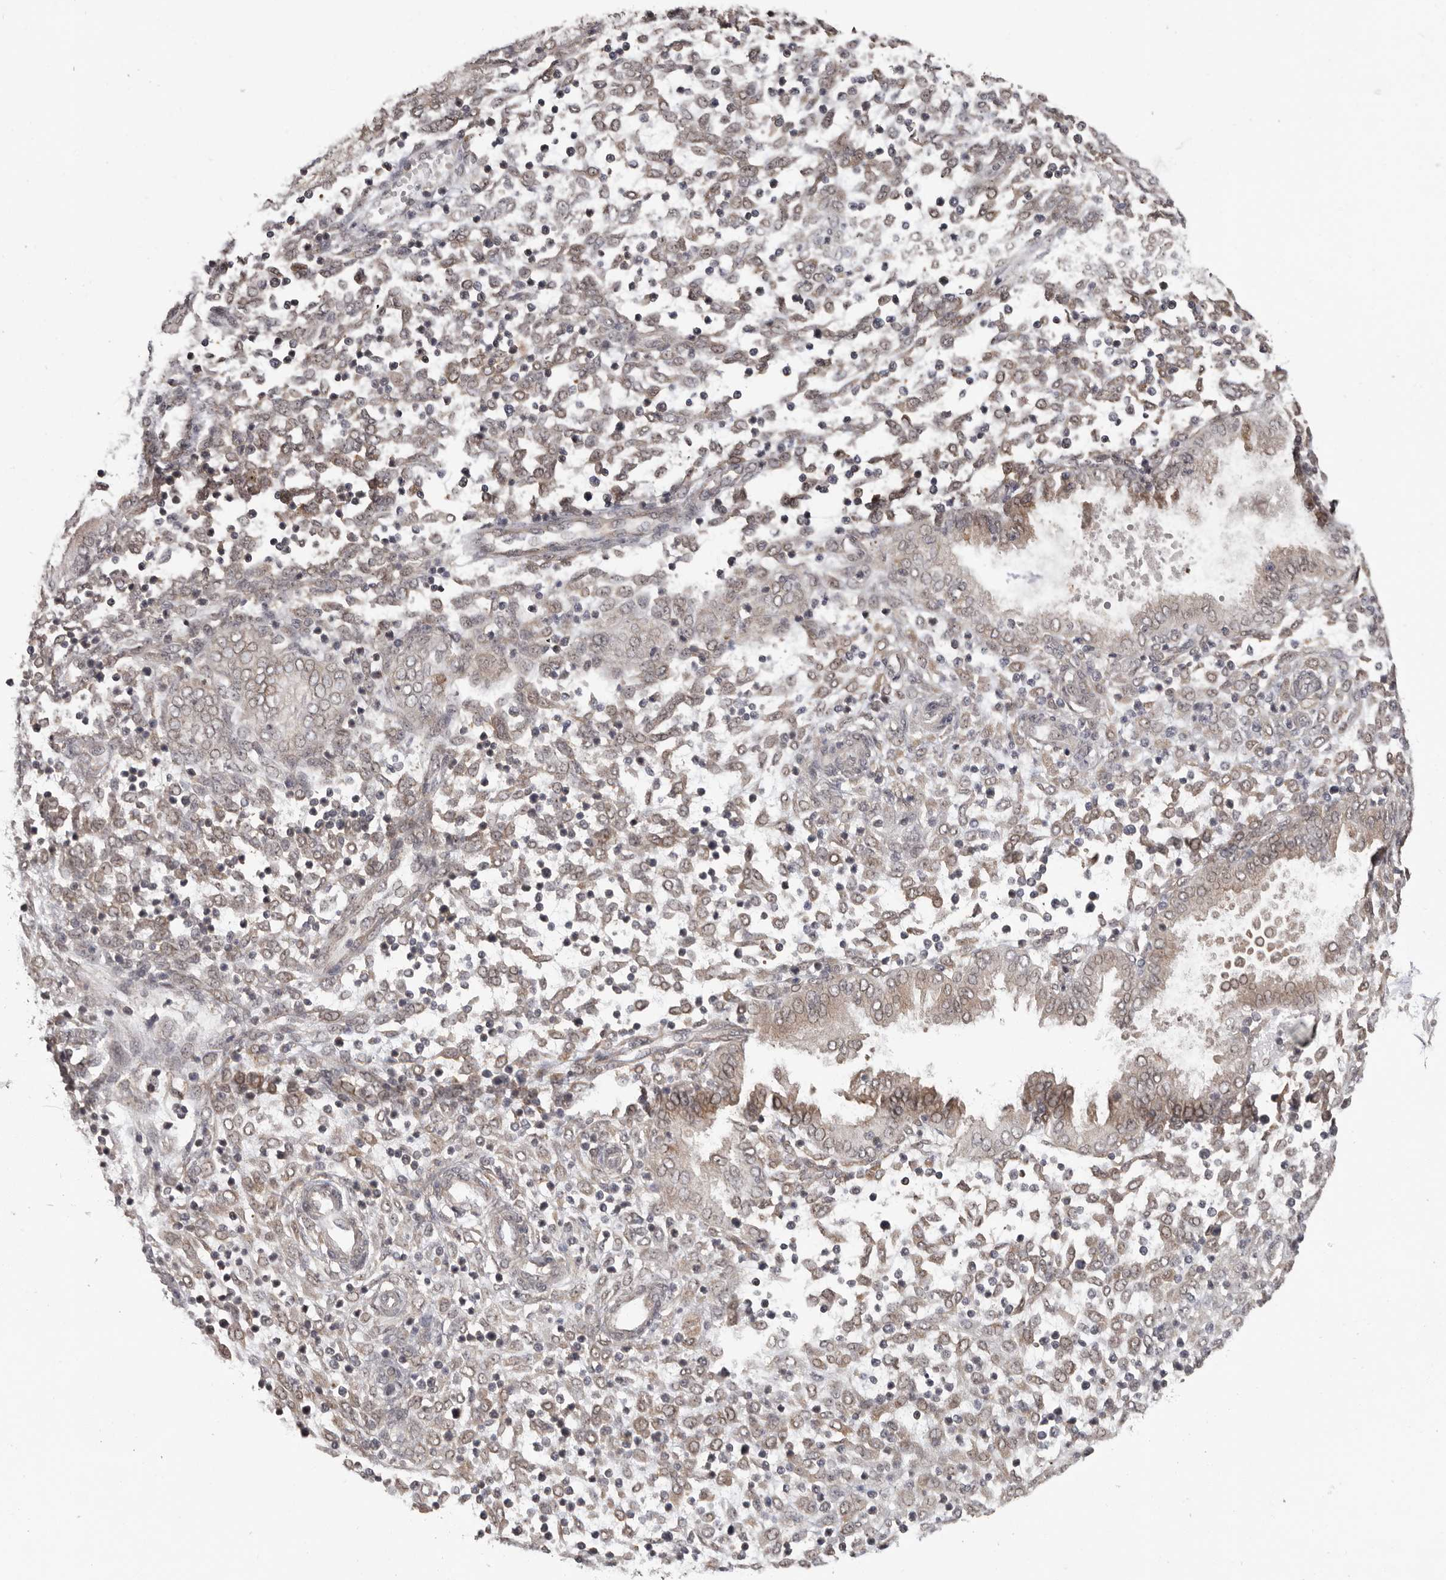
{"staining": {"intensity": "weak", "quantity": ">75%", "location": "cytoplasmic/membranous,nuclear"}, "tissue": "endometrium", "cell_type": "Cells in endometrial stroma", "image_type": "normal", "snomed": [{"axis": "morphology", "description": "Normal tissue, NOS"}, {"axis": "topography", "description": "Endometrium"}], "caption": "This is a micrograph of immunohistochemistry staining of benign endometrium, which shows weak expression in the cytoplasmic/membranous,nuclear of cells in endometrial stroma.", "gene": "BAD", "patient": {"sex": "female", "age": 53}}